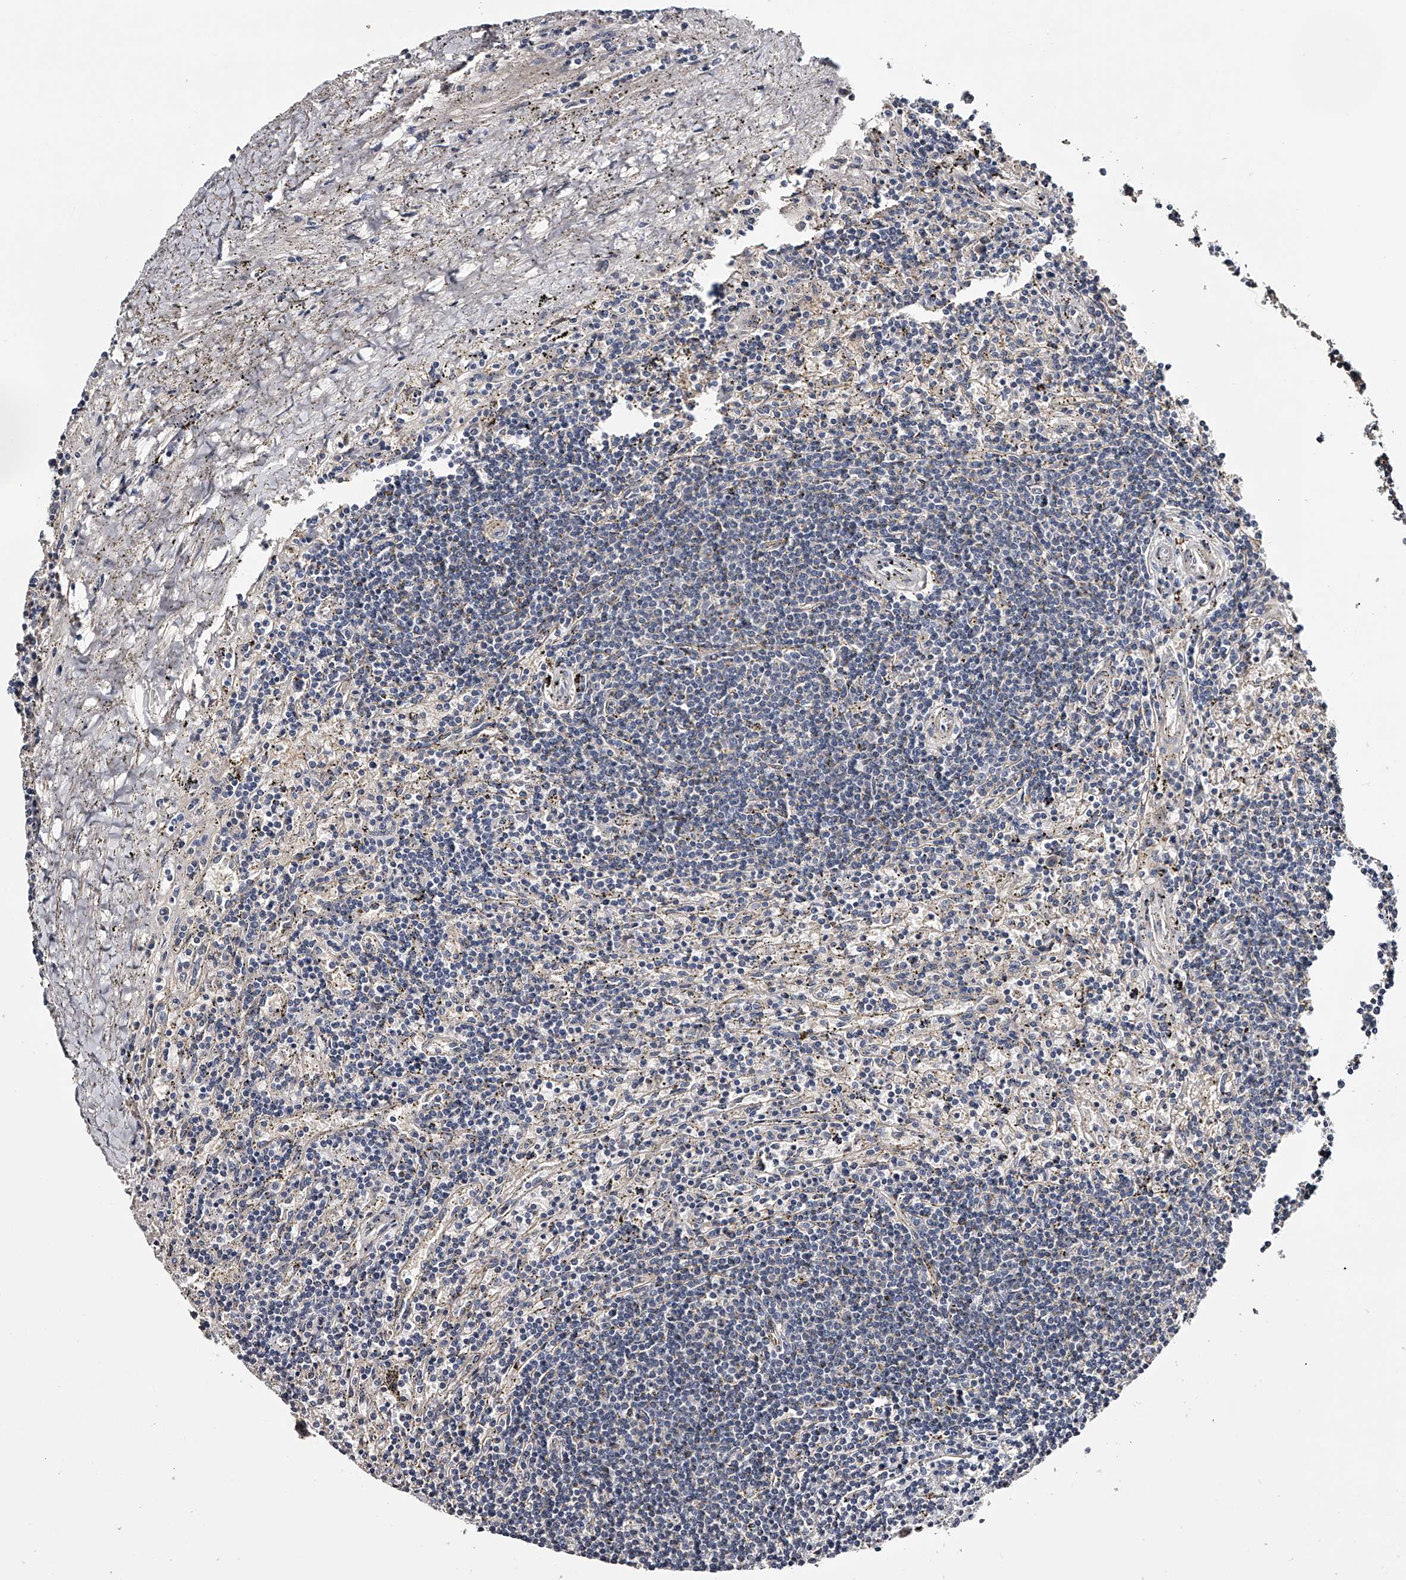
{"staining": {"intensity": "negative", "quantity": "none", "location": "none"}, "tissue": "lymphoma", "cell_type": "Tumor cells", "image_type": "cancer", "snomed": [{"axis": "morphology", "description": "Malignant lymphoma, non-Hodgkin's type, Low grade"}, {"axis": "topography", "description": "Spleen"}], "caption": "This is an immunohistochemistry (IHC) histopathology image of human lymphoma. There is no staining in tumor cells.", "gene": "MDN1", "patient": {"sex": "male", "age": 76}}